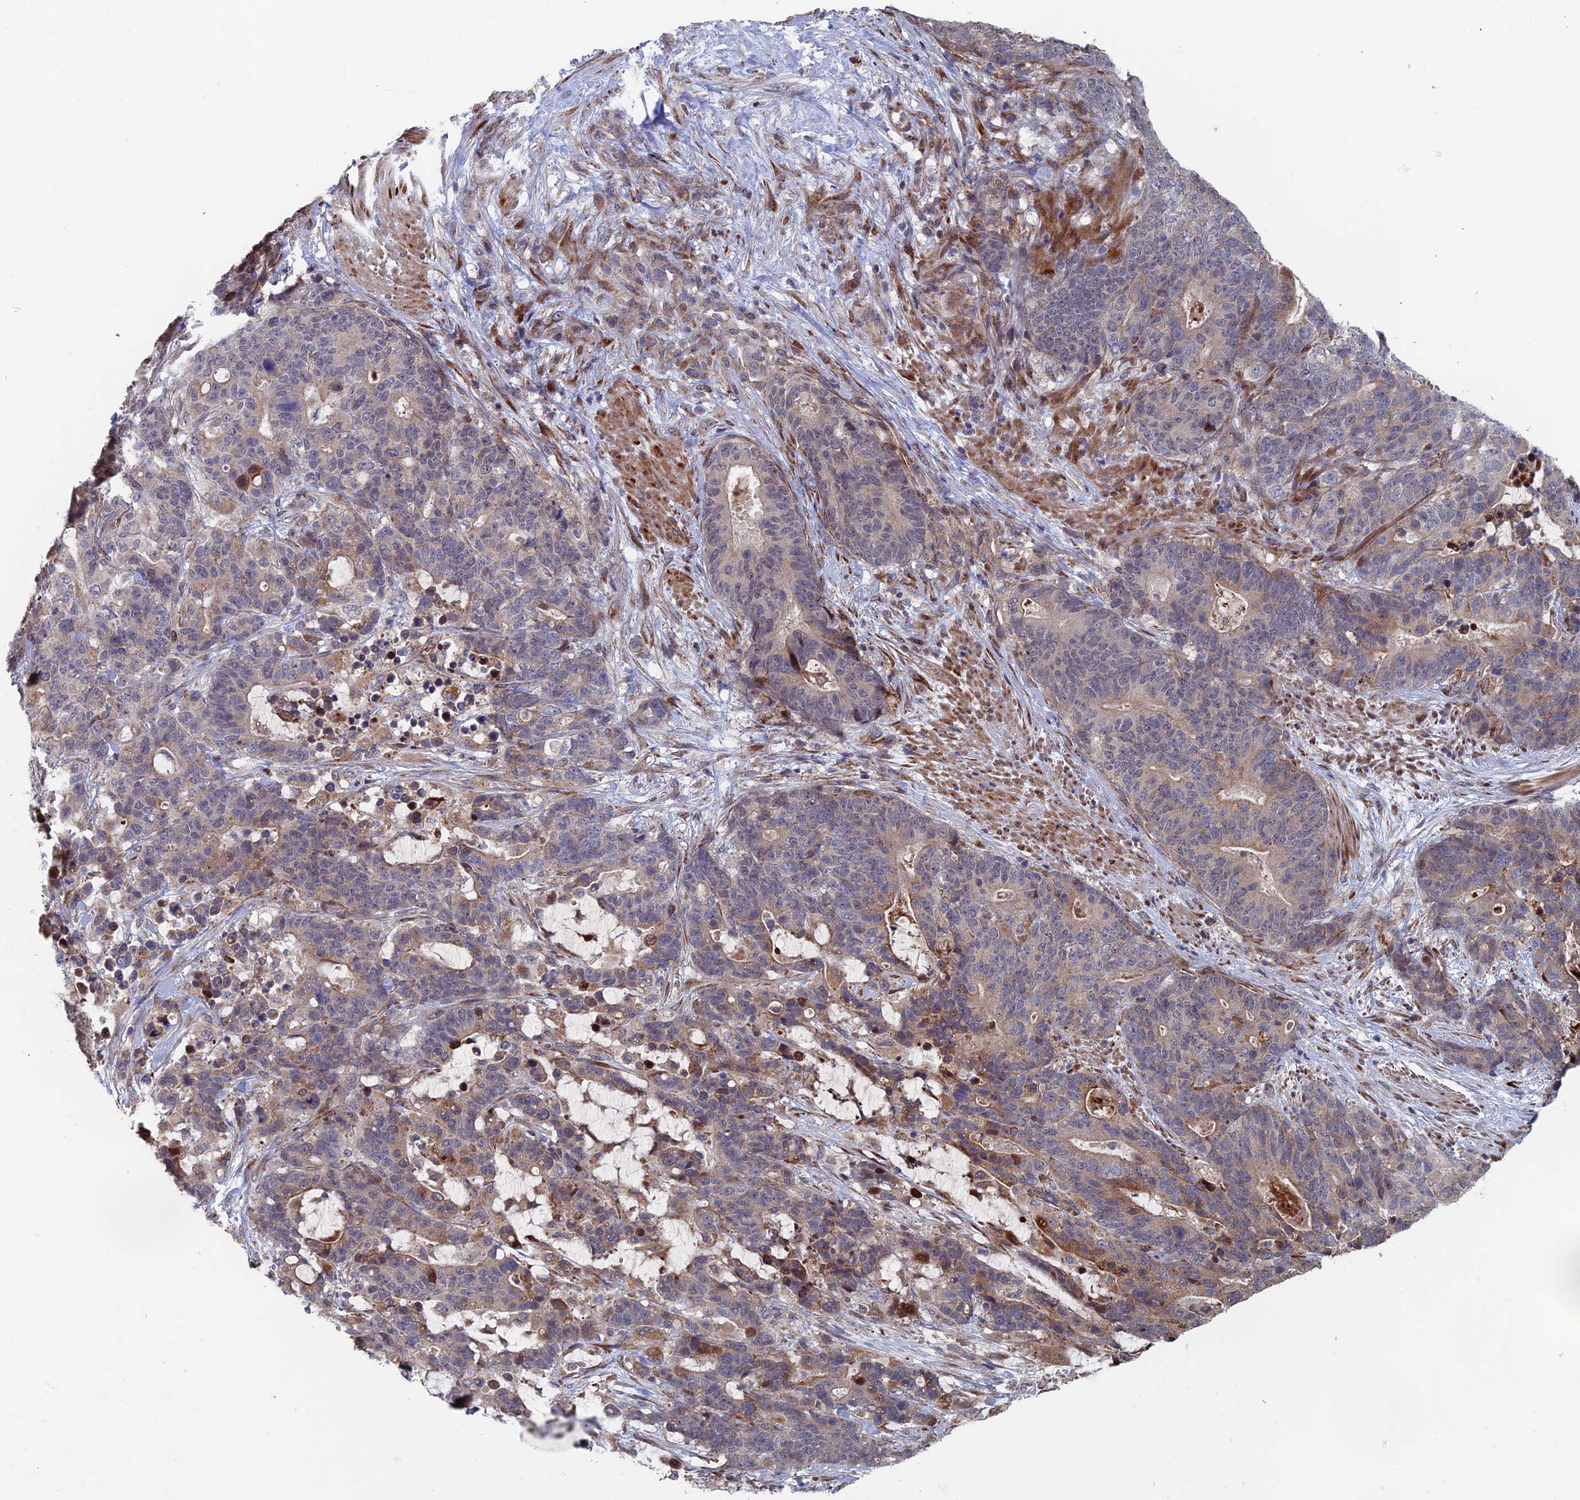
{"staining": {"intensity": "moderate", "quantity": "<25%", "location": "cytoplasmic/membranous"}, "tissue": "stomach cancer", "cell_type": "Tumor cells", "image_type": "cancer", "snomed": [{"axis": "morphology", "description": "Adenocarcinoma, NOS"}, {"axis": "topography", "description": "Stomach"}], "caption": "Approximately <25% of tumor cells in stomach cancer show moderate cytoplasmic/membranous protein staining as visualized by brown immunohistochemical staining.", "gene": "GTF2IRD1", "patient": {"sex": "female", "age": 76}}